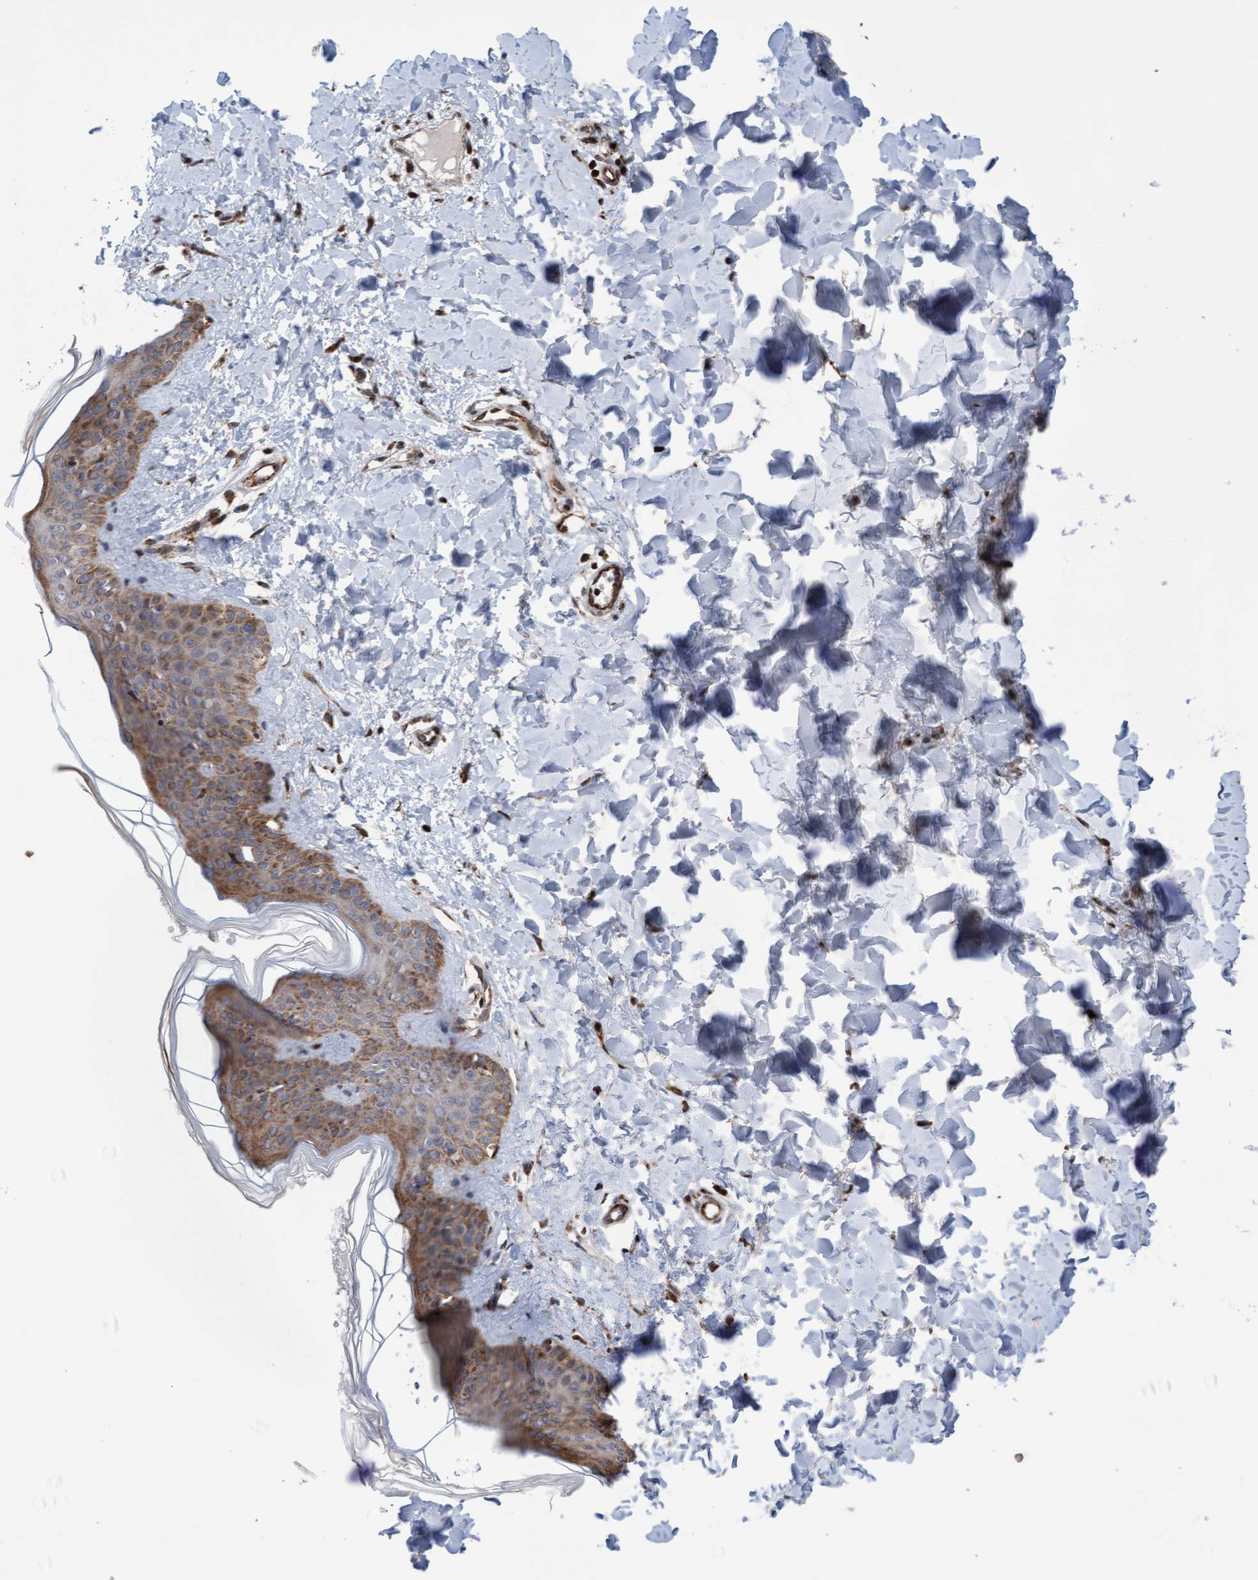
{"staining": {"intensity": "moderate", "quantity": ">75%", "location": "cytoplasmic/membranous"}, "tissue": "skin", "cell_type": "Fibroblasts", "image_type": "normal", "snomed": [{"axis": "morphology", "description": "Normal tissue, NOS"}, {"axis": "topography", "description": "Skin"}], "caption": "Fibroblasts display medium levels of moderate cytoplasmic/membranous positivity in approximately >75% of cells in unremarkable skin. (Brightfield microscopy of DAB IHC at high magnification).", "gene": "PECR", "patient": {"sex": "female", "age": 17}}